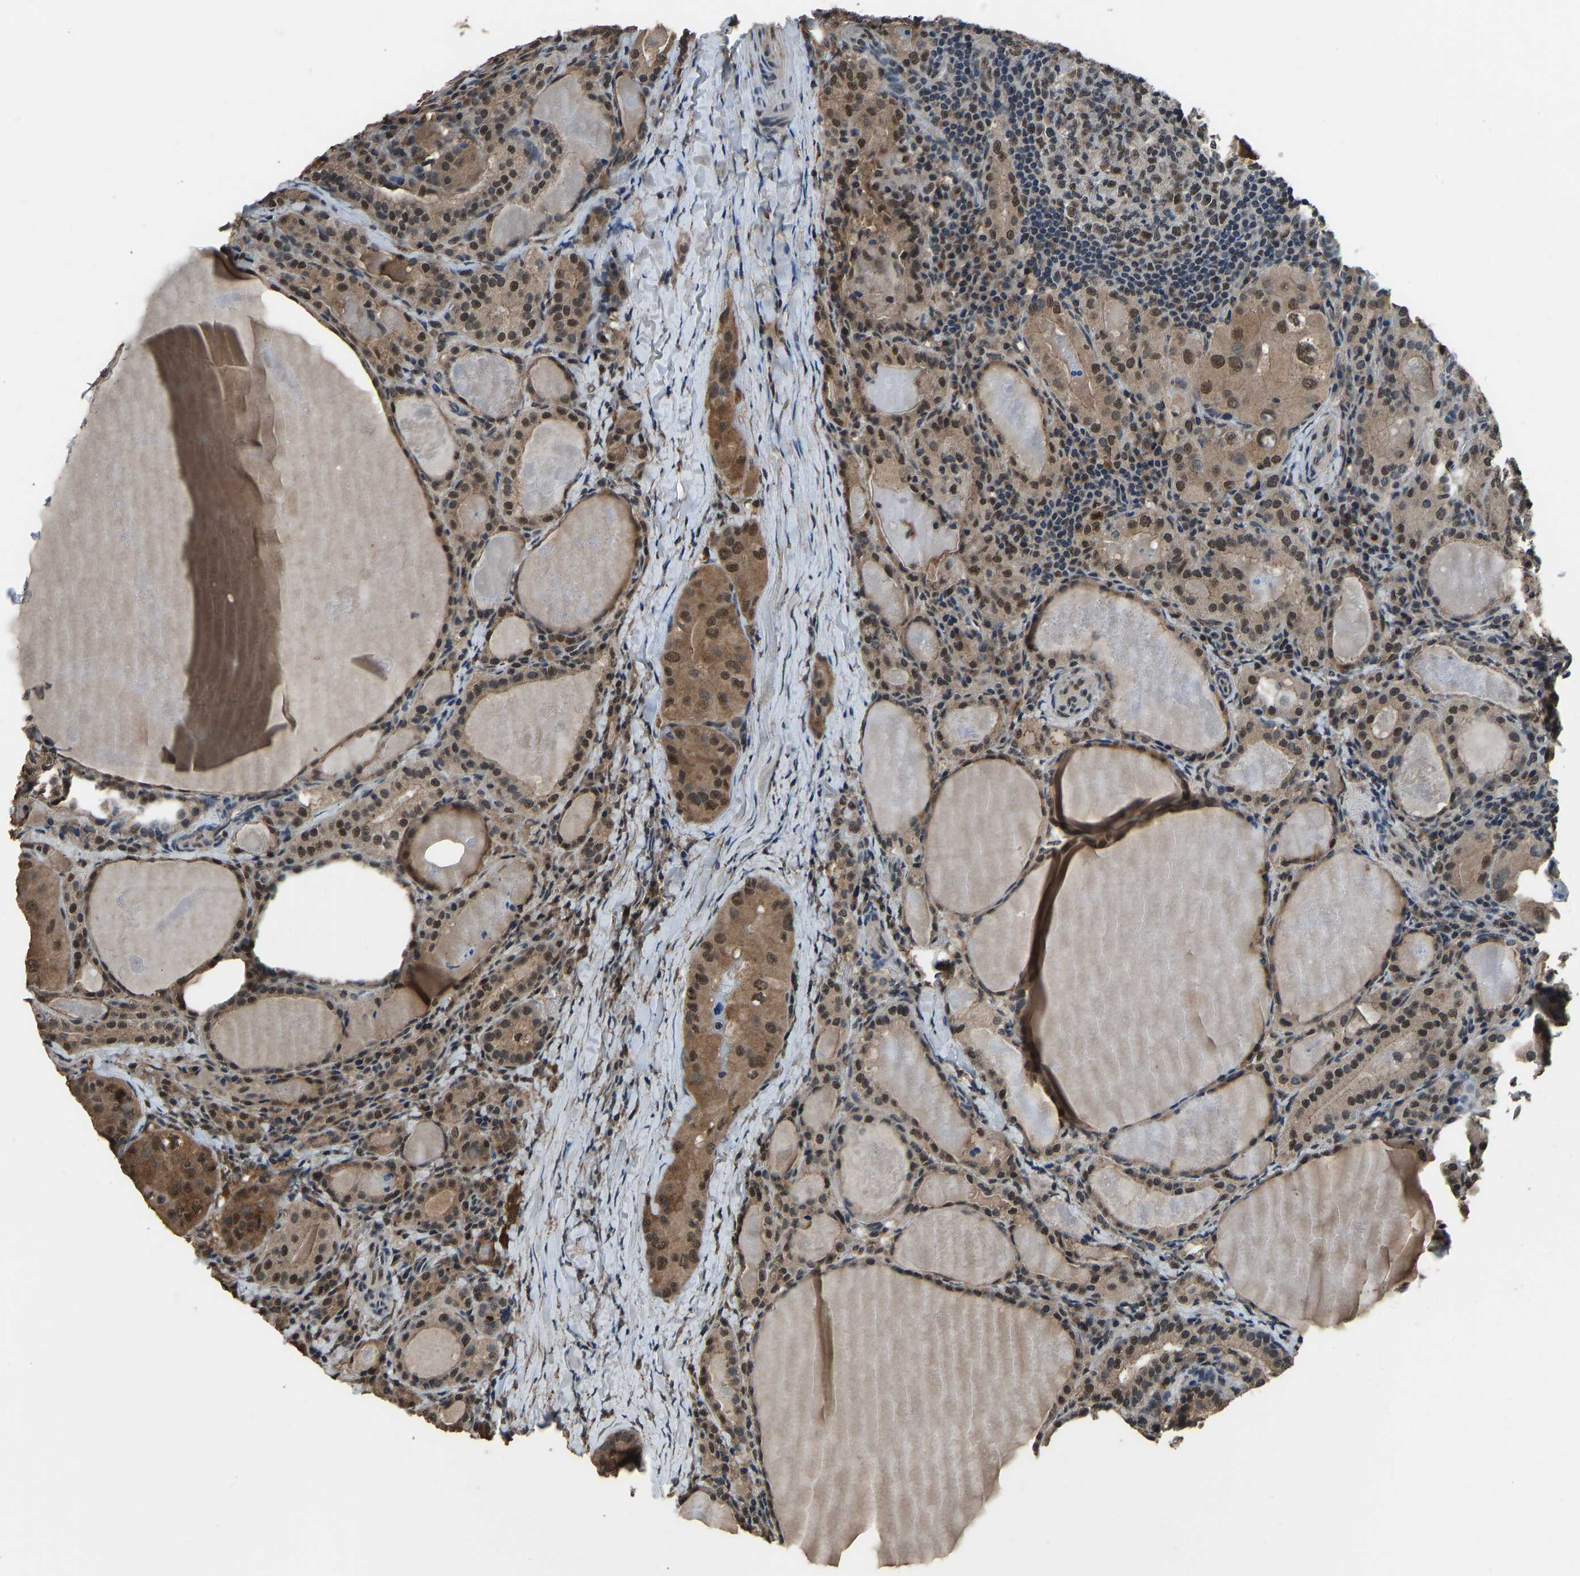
{"staining": {"intensity": "moderate", "quantity": ">75%", "location": "cytoplasmic/membranous,nuclear"}, "tissue": "thyroid cancer", "cell_type": "Tumor cells", "image_type": "cancer", "snomed": [{"axis": "morphology", "description": "Papillary adenocarcinoma, NOS"}, {"axis": "topography", "description": "Thyroid gland"}], "caption": "A high-resolution photomicrograph shows IHC staining of thyroid cancer, which reveals moderate cytoplasmic/membranous and nuclear staining in about >75% of tumor cells.", "gene": "TOX4", "patient": {"sex": "female", "age": 42}}